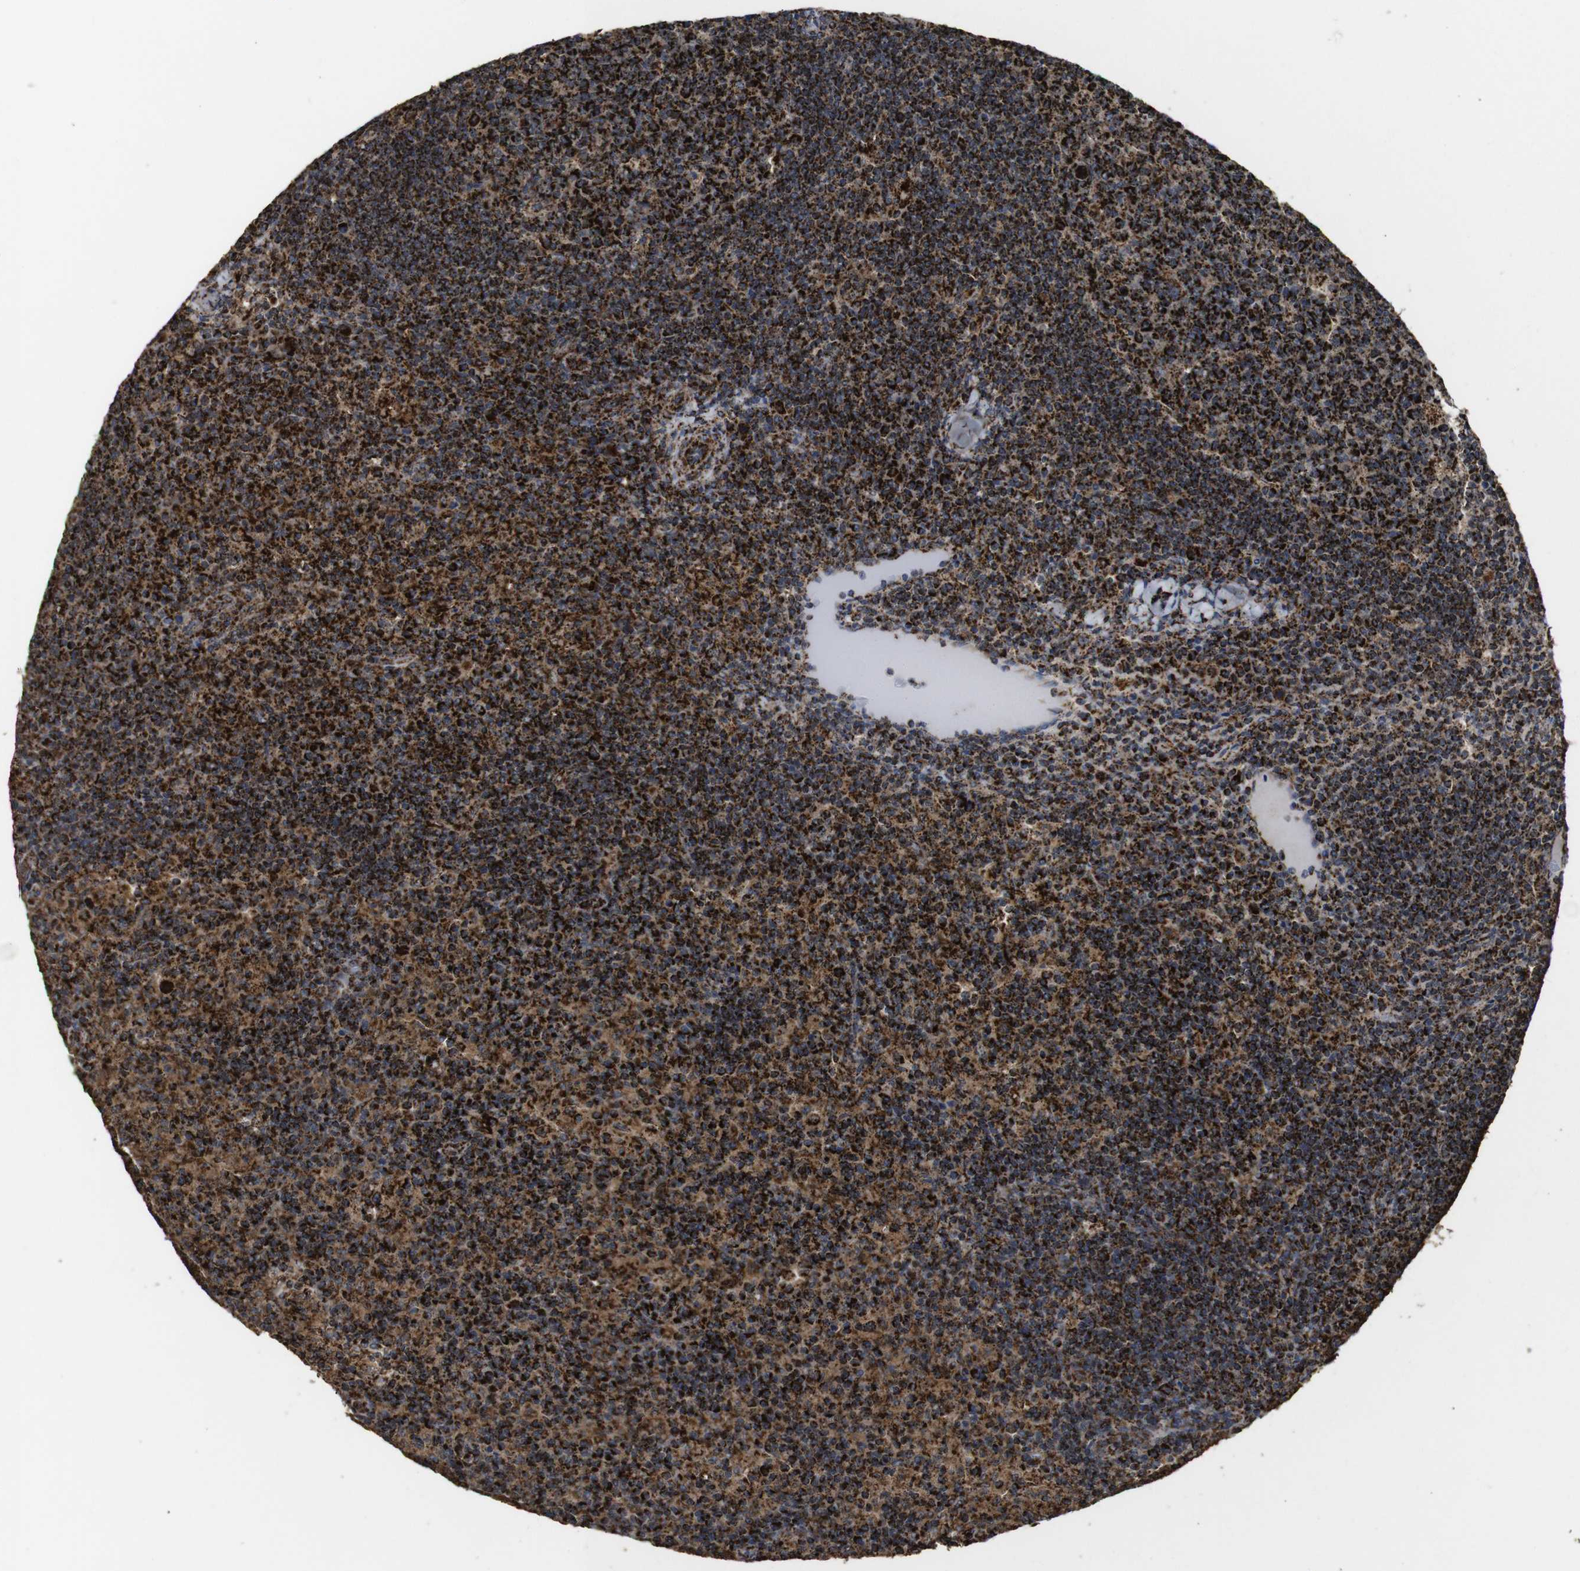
{"staining": {"intensity": "strong", "quantity": ">75%", "location": "cytoplasmic/membranous"}, "tissue": "lymph node", "cell_type": "Germinal center cells", "image_type": "normal", "snomed": [{"axis": "morphology", "description": "Normal tissue, NOS"}, {"axis": "morphology", "description": "Inflammation, NOS"}, {"axis": "topography", "description": "Lymph node"}], "caption": "Protein expression analysis of unremarkable lymph node exhibits strong cytoplasmic/membranous expression in approximately >75% of germinal center cells. The staining is performed using DAB brown chromogen to label protein expression. The nuclei are counter-stained blue using hematoxylin.", "gene": "ATP5F1A", "patient": {"sex": "male", "age": 55}}